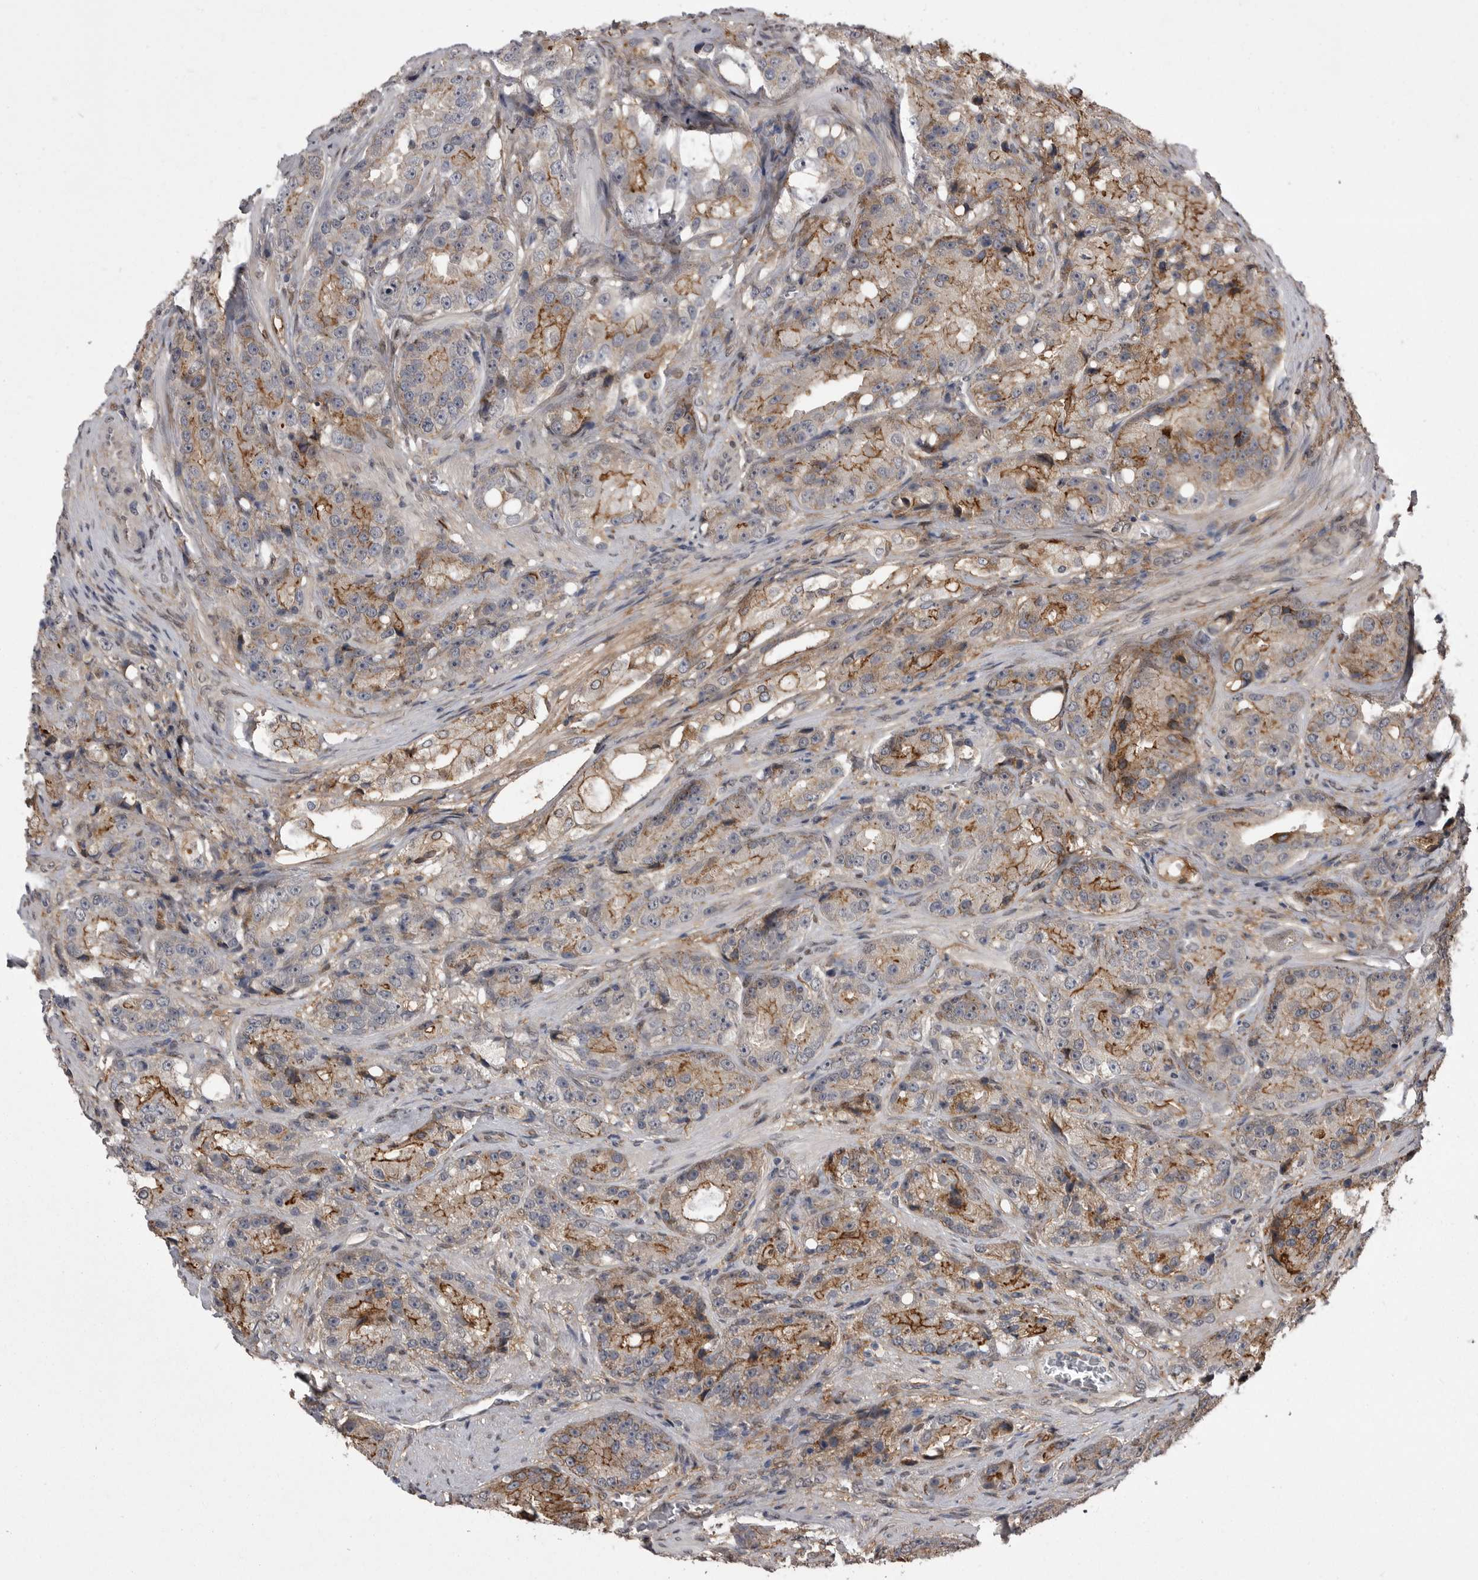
{"staining": {"intensity": "moderate", "quantity": "25%-75%", "location": "cytoplasmic/membranous"}, "tissue": "prostate cancer", "cell_type": "Tumor cells", "image_type": "cancer", "snomed": [{"axis": "morphology", "description": "Adenocarcinoma, High grade"}, {"axis": "topography", "description": "Prostate"}], "caption": "Immunohistochemistry (IHC) image of neoplastic tissue: prostate high-grade adenocarcinoma stained using immunohistochemistry shows medium levels of moderate protein expression localized specifically in the cytoplasmic/membranous of tumor cells, appearing as a cytoplasmic/membranous brown color.", "gene": "ABL1", "patient": {"sex": "male", "age": 60}}